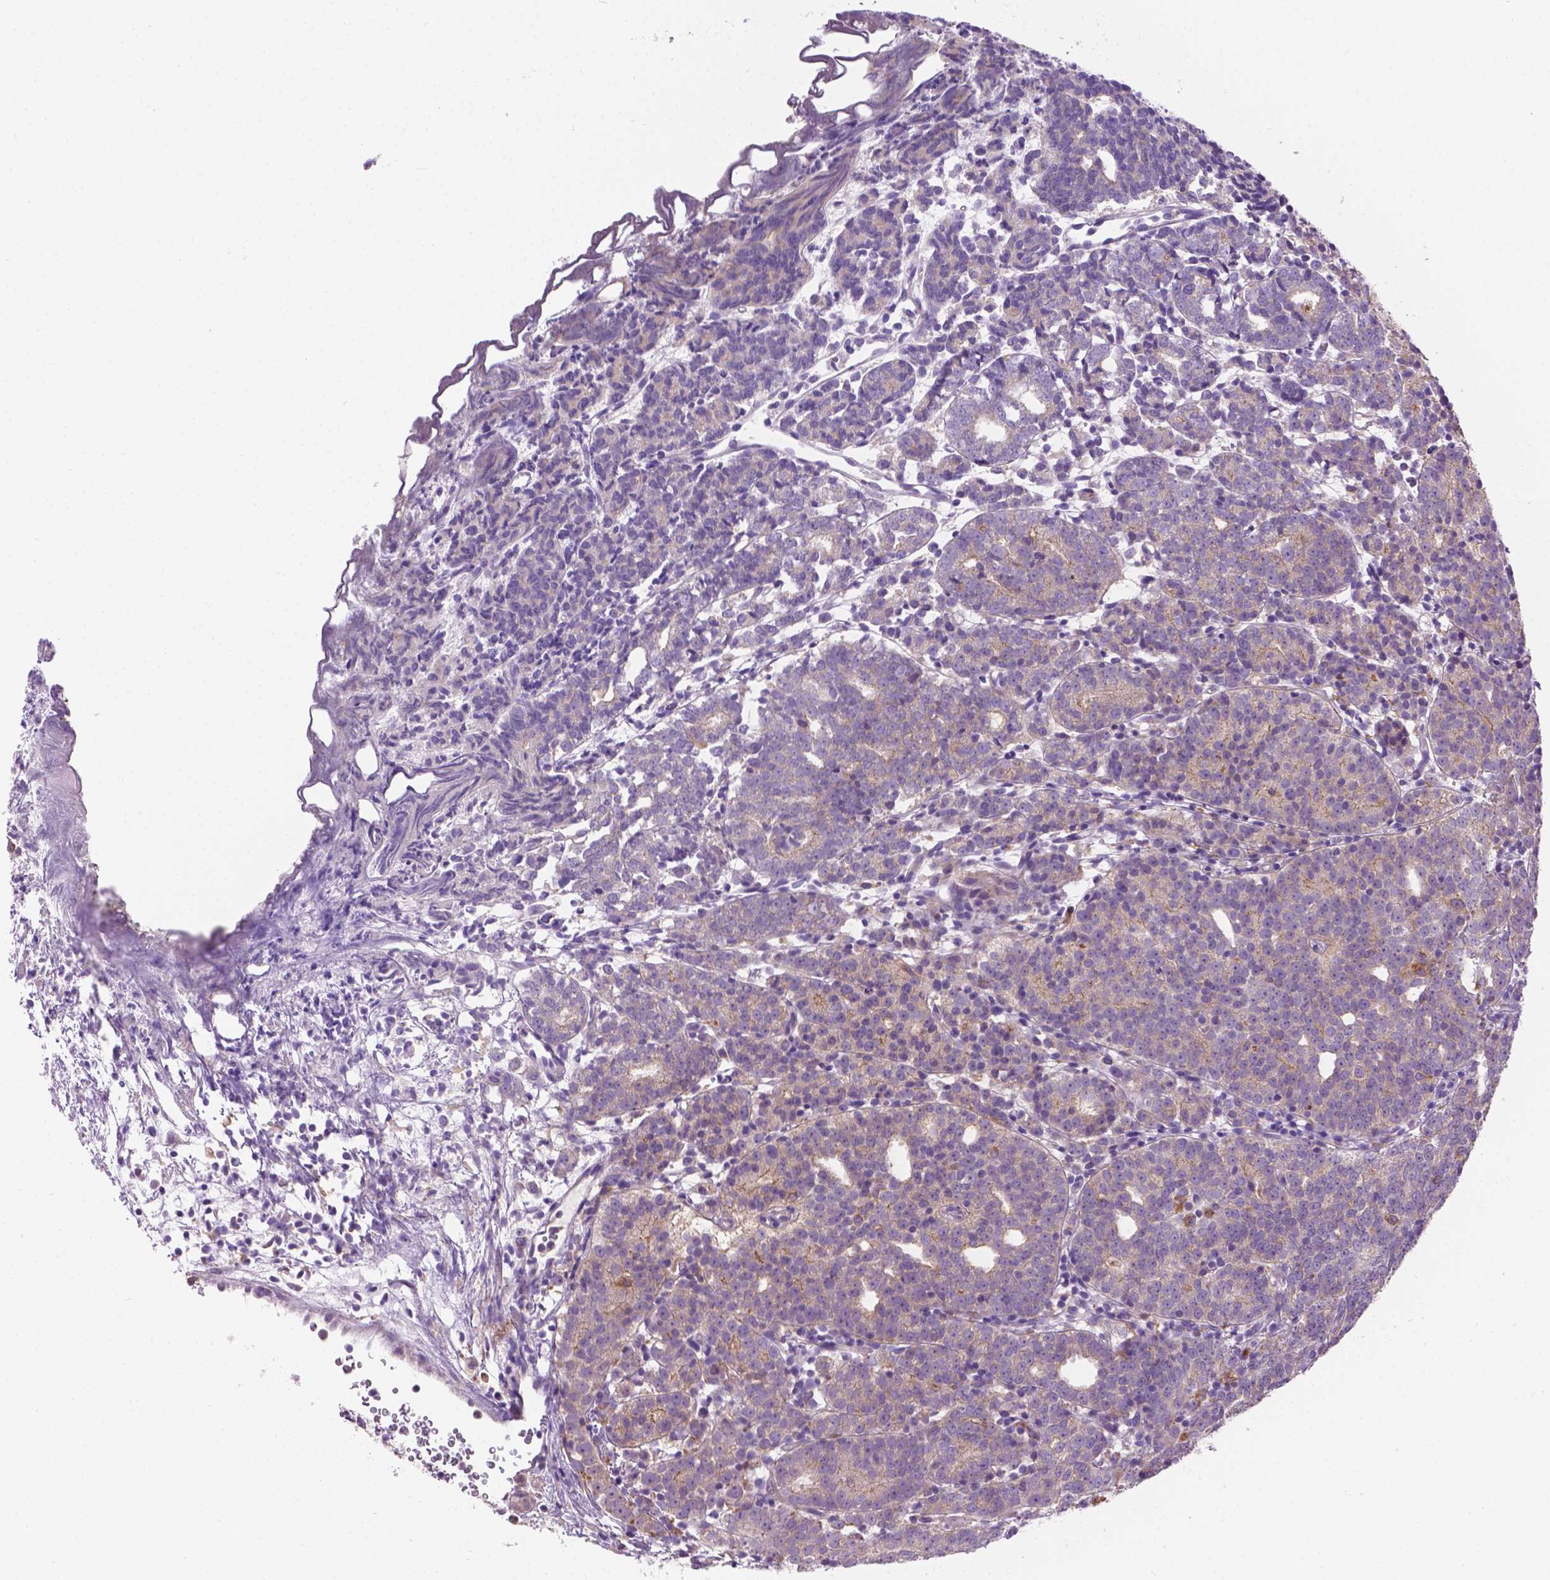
{"staining": {"intensity": "negative", "quantity": "none", "location": "none"}, "tissue": "prostate cancer", "cell_type": "Tumor cells", "image_type": "cancer", "snomed": [{"axis": "morphology", "description": "Adenocarcinoma, High grade"}, {"axis": "topography", "description": "Prostate"}], "caption": "Tumor cells show no significant protein positivity in high-grade adenocarcinoma (prostate).", "gene": "CDH7", "patient": {"sex": "male", "age": 53}}